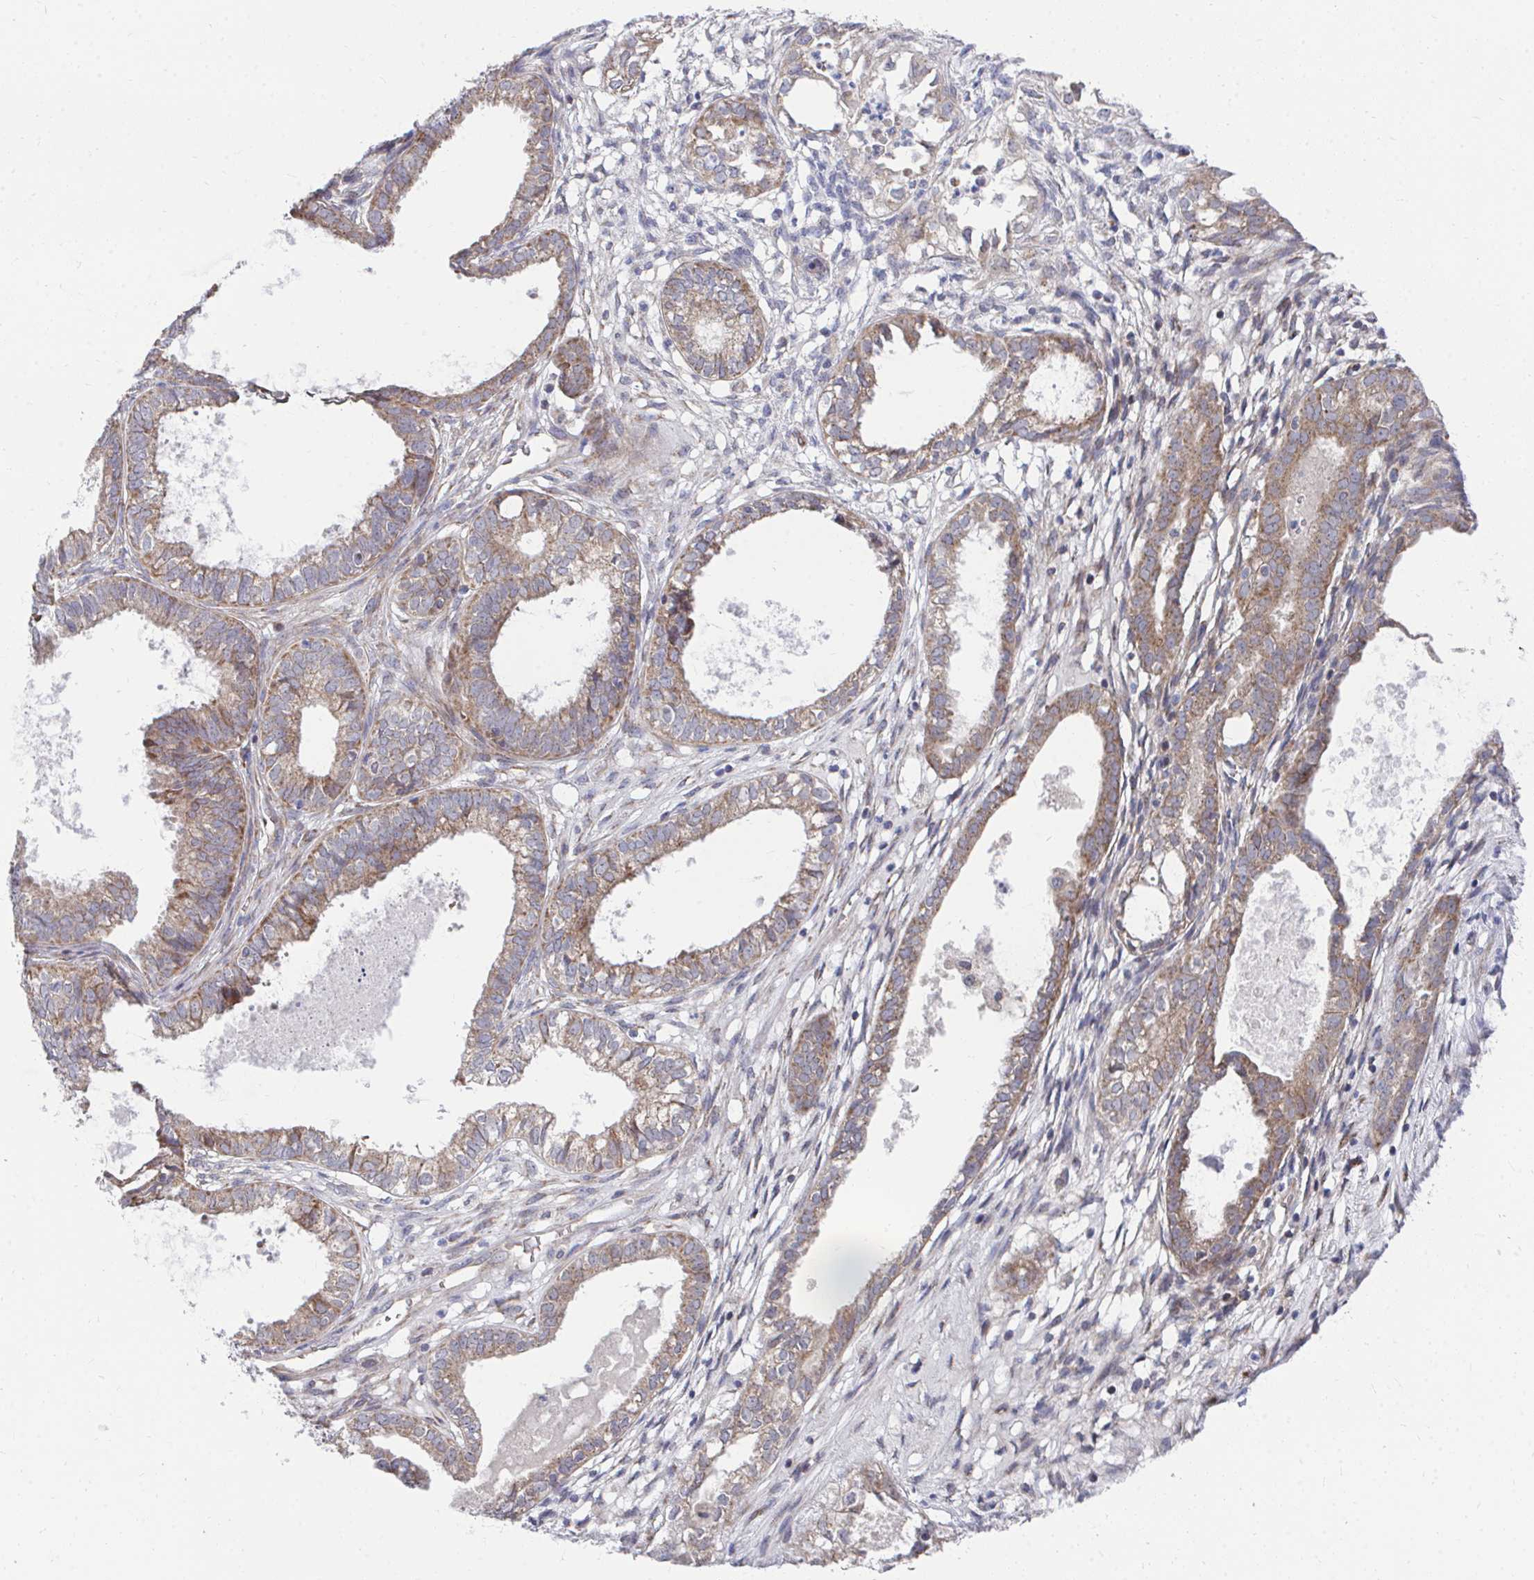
{"staining": {"intensity": "moderate", "quantity": ">75%", "location": "cytoplasmic/membranous"}, "tissue": "ovarian cancer", "cell_type": "Tumor cells", "image_type": "cancer", "snomed": [{"axis": "morphology", "description": "Carcinoma, endometroid"}, {"axis": "topography", "description": "Ovary"}], "caption": "IHC photomicrograph of neoplastic tissue: endometroid carcinoma (ovarian) stained using immunohistochemistry (IHC) shows medium levels of moderate protein expression localized specifically in the cytoplasmic/membranous of tumor cells, appearing as a cytoplasmic/membranous brown color.", "gene": "PEX3", "patient": {"sex": "female", "age": 64}}